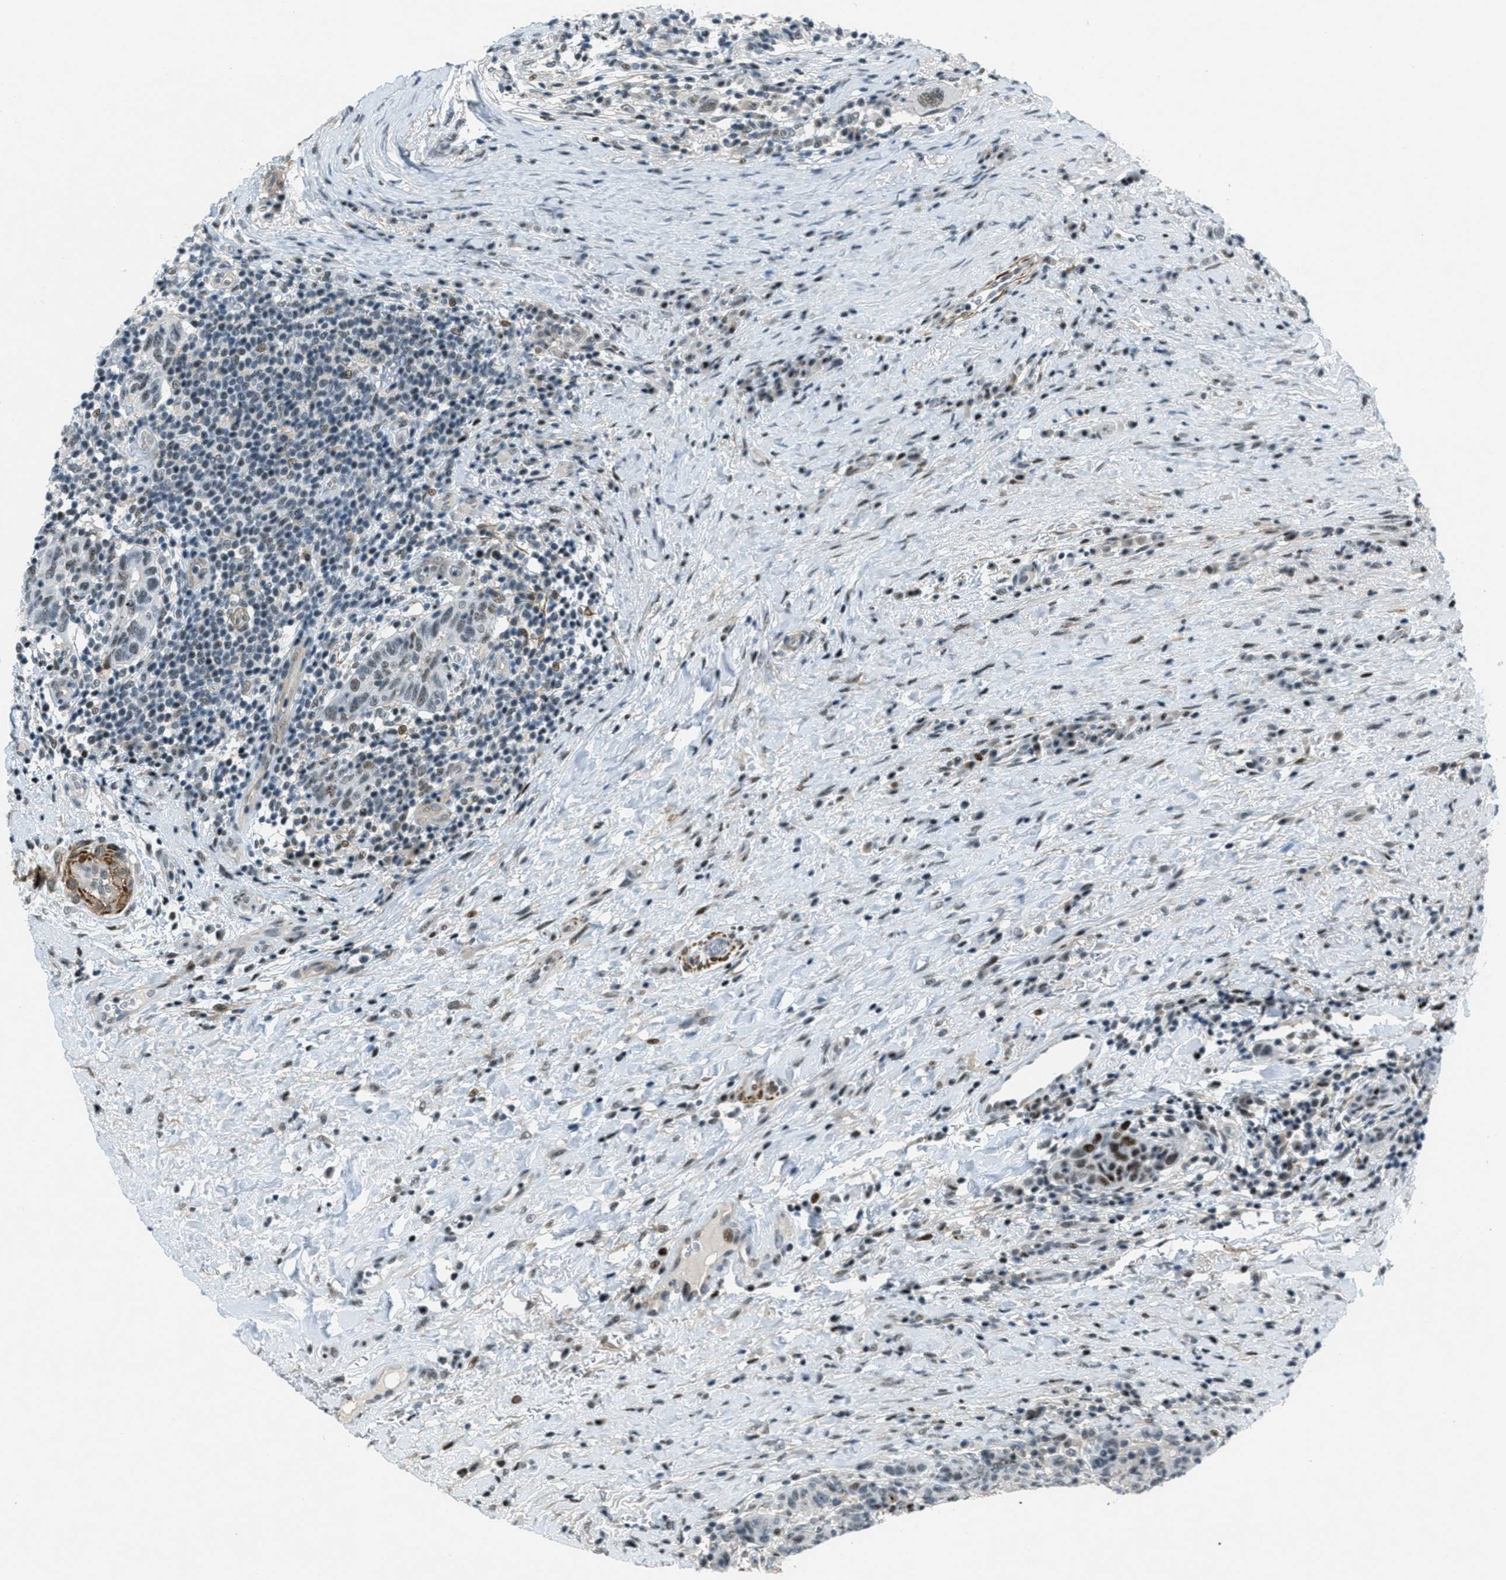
{"staining": {"intensity": "moderate", "quantity": "25%-75%", "location": "nuclear"}, "tissue": "breast cancer", "cell_type": "Tumor cells", "image_type": "cancer", "snomed": [{"axis": "morphology", "description": "Duct carcinoma"}, {"axis": "topography", "description": "Breast"}], "caption": "Immunohistochemical staining of breast cancer reveals medium levels of moderate nuclear protein expression in approximately 25%-75% of tumor cells. Using DAB (brown) and hematoxylin (blue) stains, captured at high magnification using brightfield microscopy.", "gene": "ZDHHC23", "patient": {"sex": "female", "age": 37}}